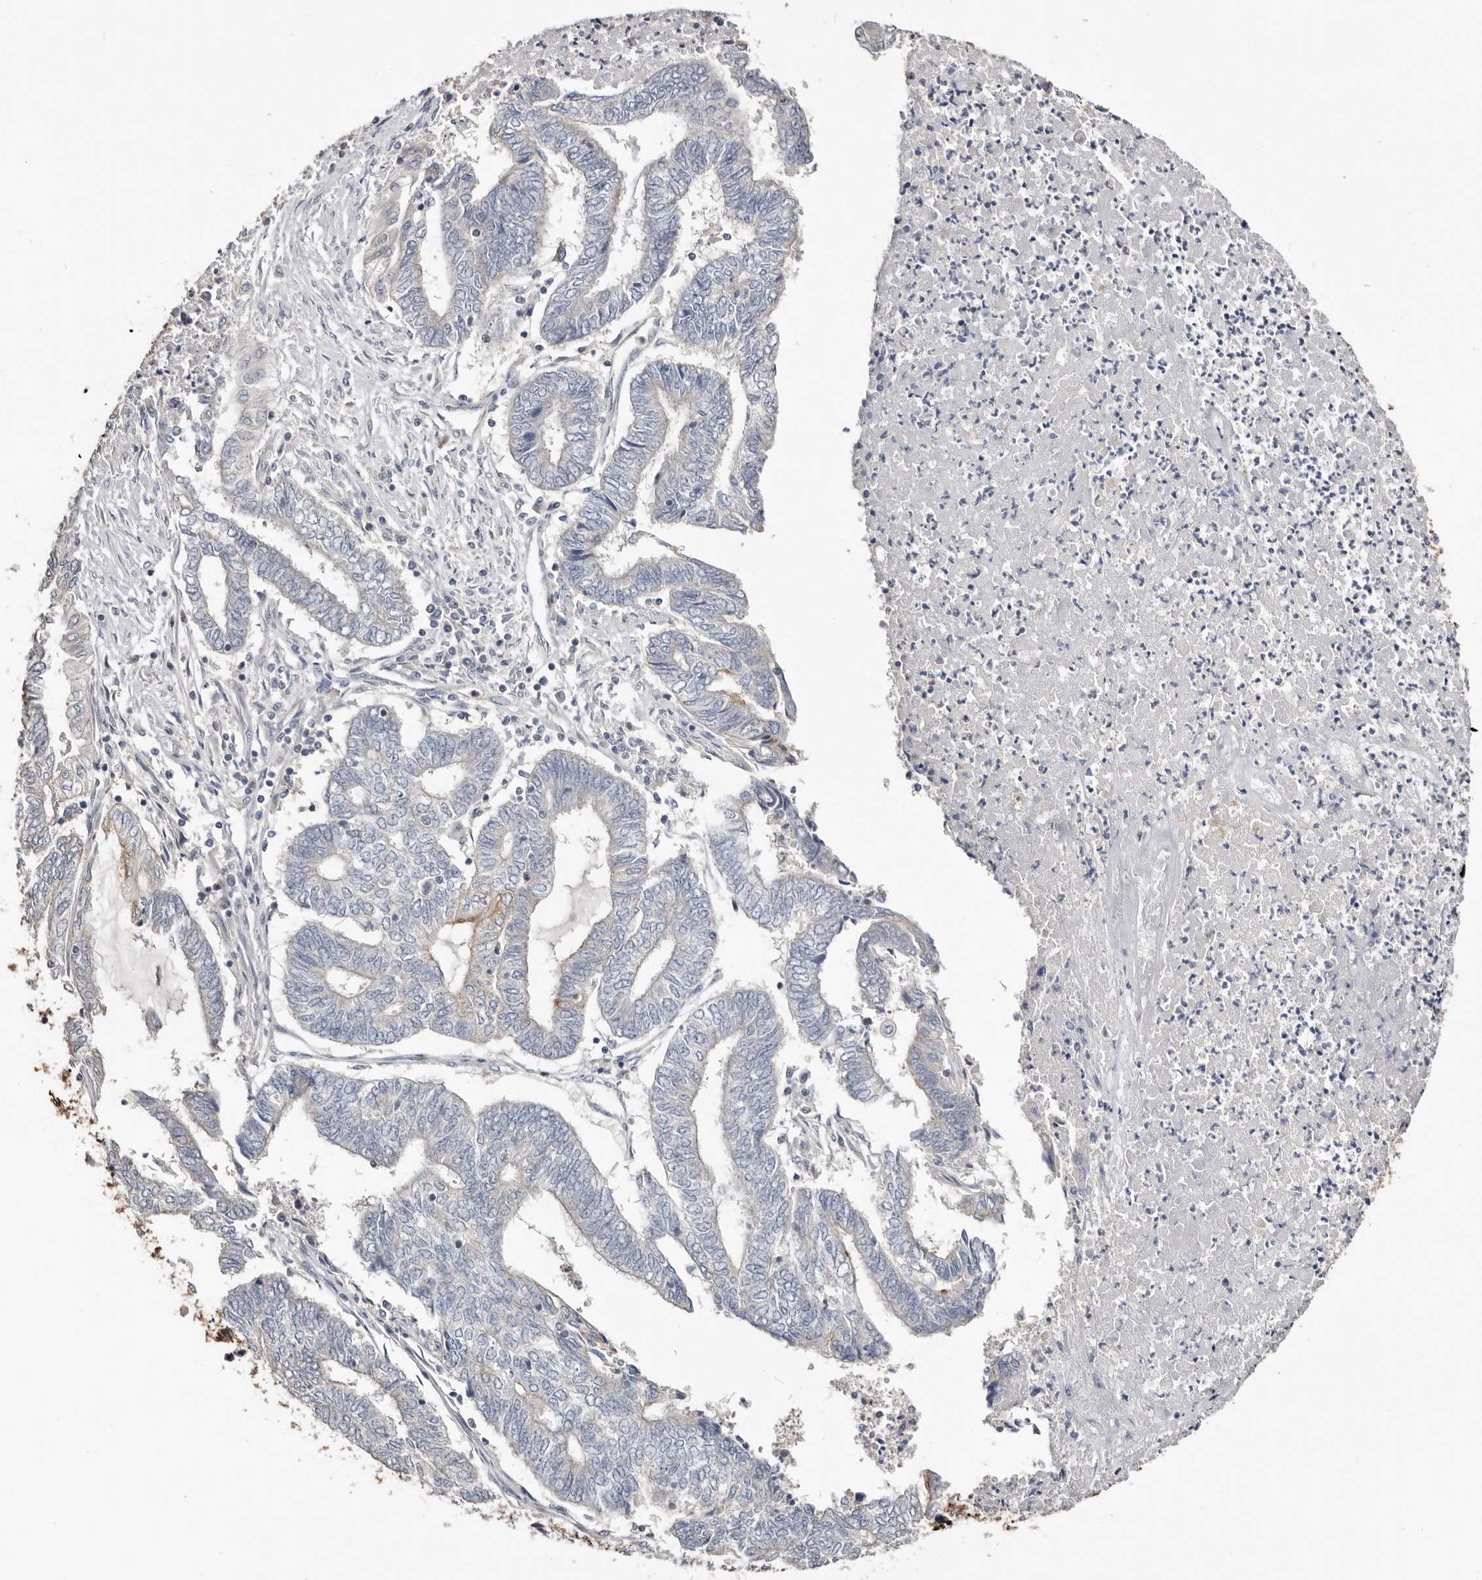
{"staining": {"intensity": "weak", "quantity": "<25%", "location": "cytoplasmic/membranous"}, "tissue": "endometrial cancer", "cell_type": "Tumor cells", "image_type": "cancer", "snomed": [{"axis": "morphology", "description": "Adenocarcinoma, NOS"}, {"axis": "topography", "description": "Uterus"}, {"axis": "topography", "description": "Endometrium"}], "caption": "Micrograph shows no protein expression in tumor cells of endometrial cancer tissue.", "gene": "S100A14", "patient": {"sex": "female", "age": 70}}